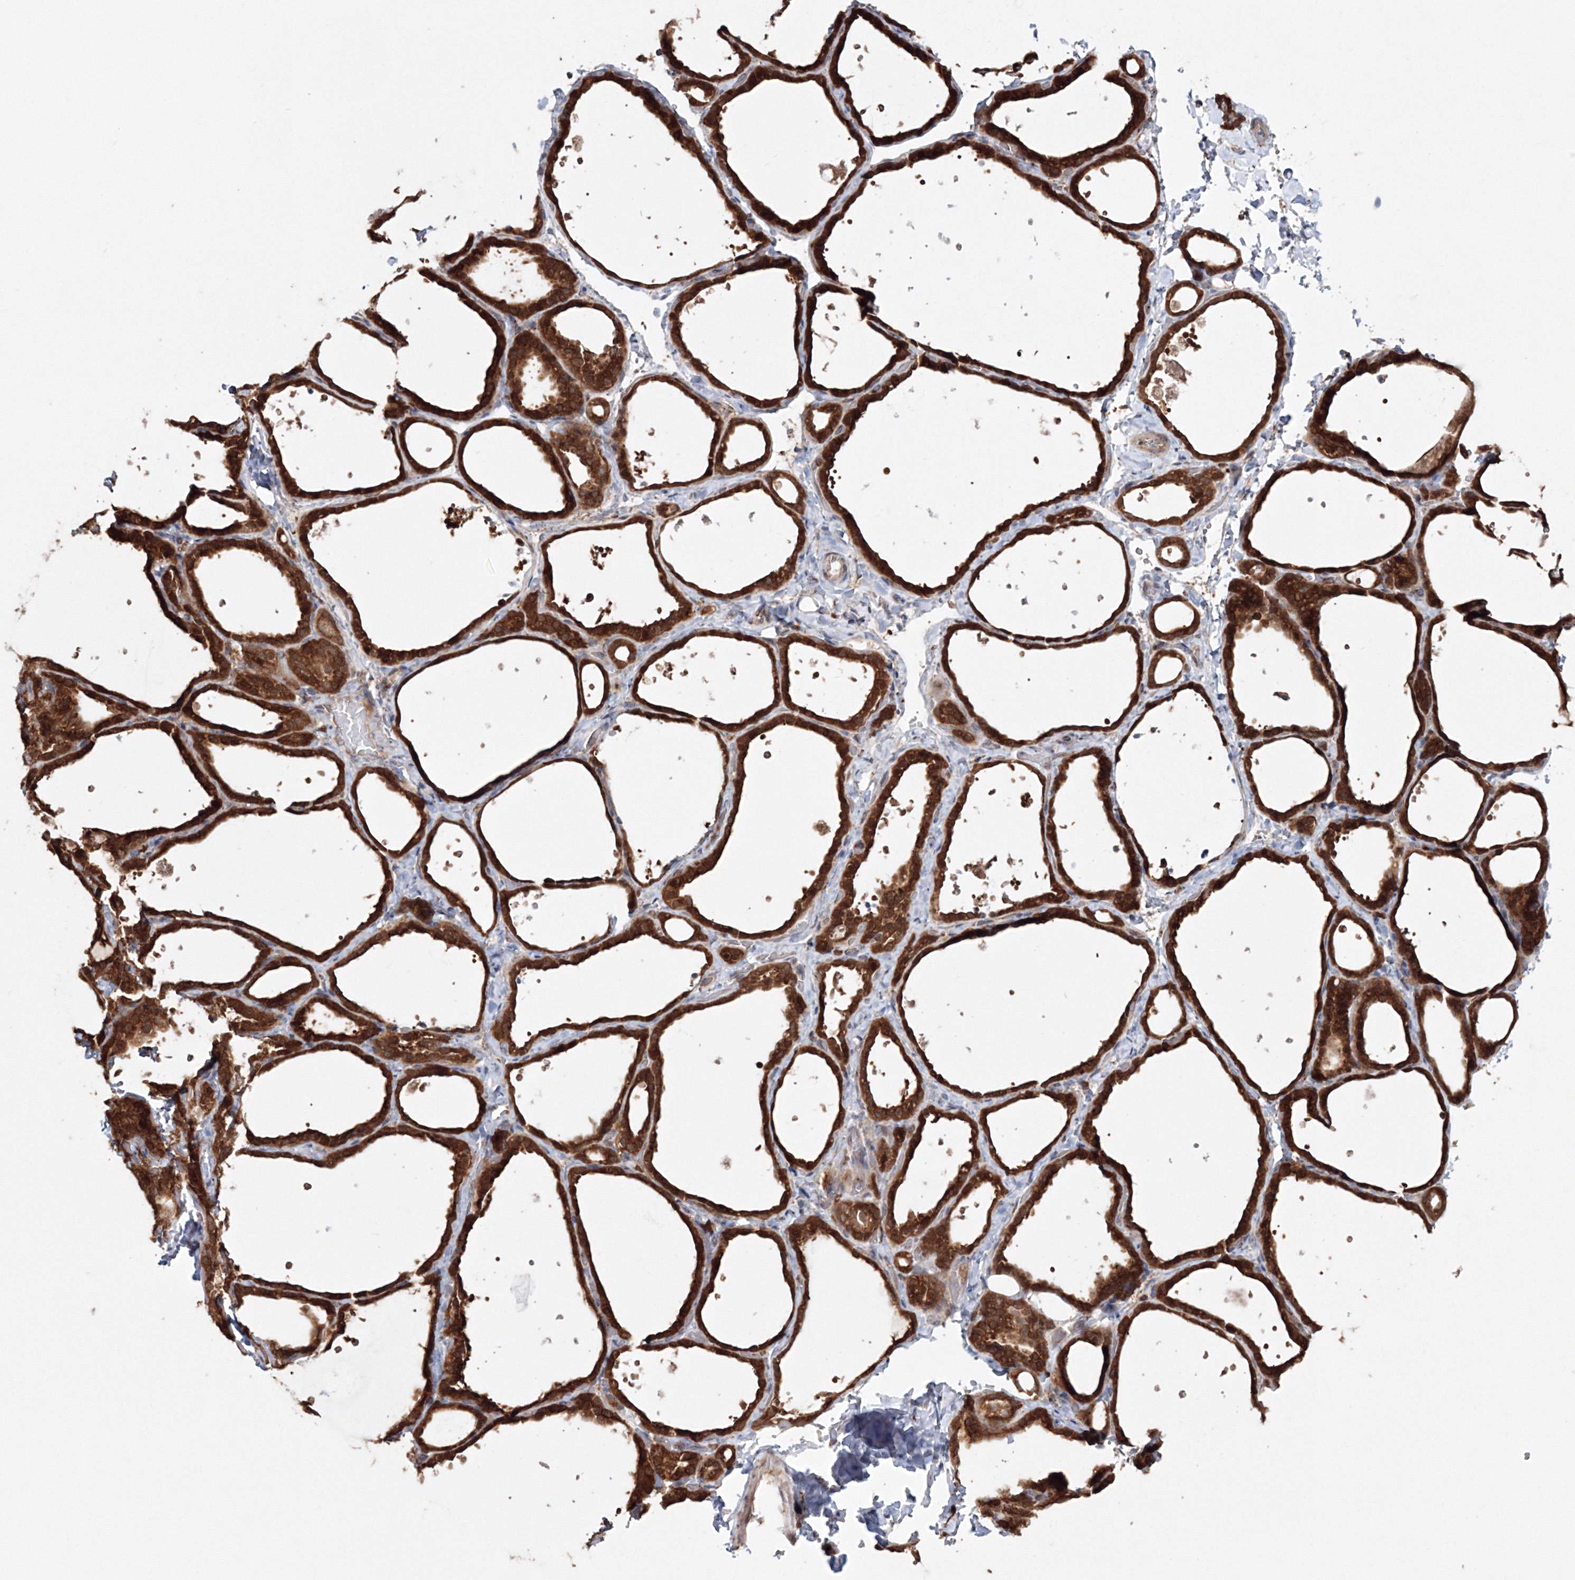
{"staining": {"intensity": "strong", "quantity": ">75%", "location": "cytoplasmic/membranous"}, "tissue": "thyroid gland", "cell_type": "Glandular cells", "image_type": "normal", "snomed": [{"axis": "morphology", "description": "Normal tissue, NOS"}, {"axis": "topography", "description": "Thyroid gland"}], "caption": "Thyroid gland stained with a brown dye exhibits strong cytoplasmic/membranous positive expression in approximately >75% of glandular cells.", "gene": "ARCN1", "patient": {"sex": "female", "age": 44}}